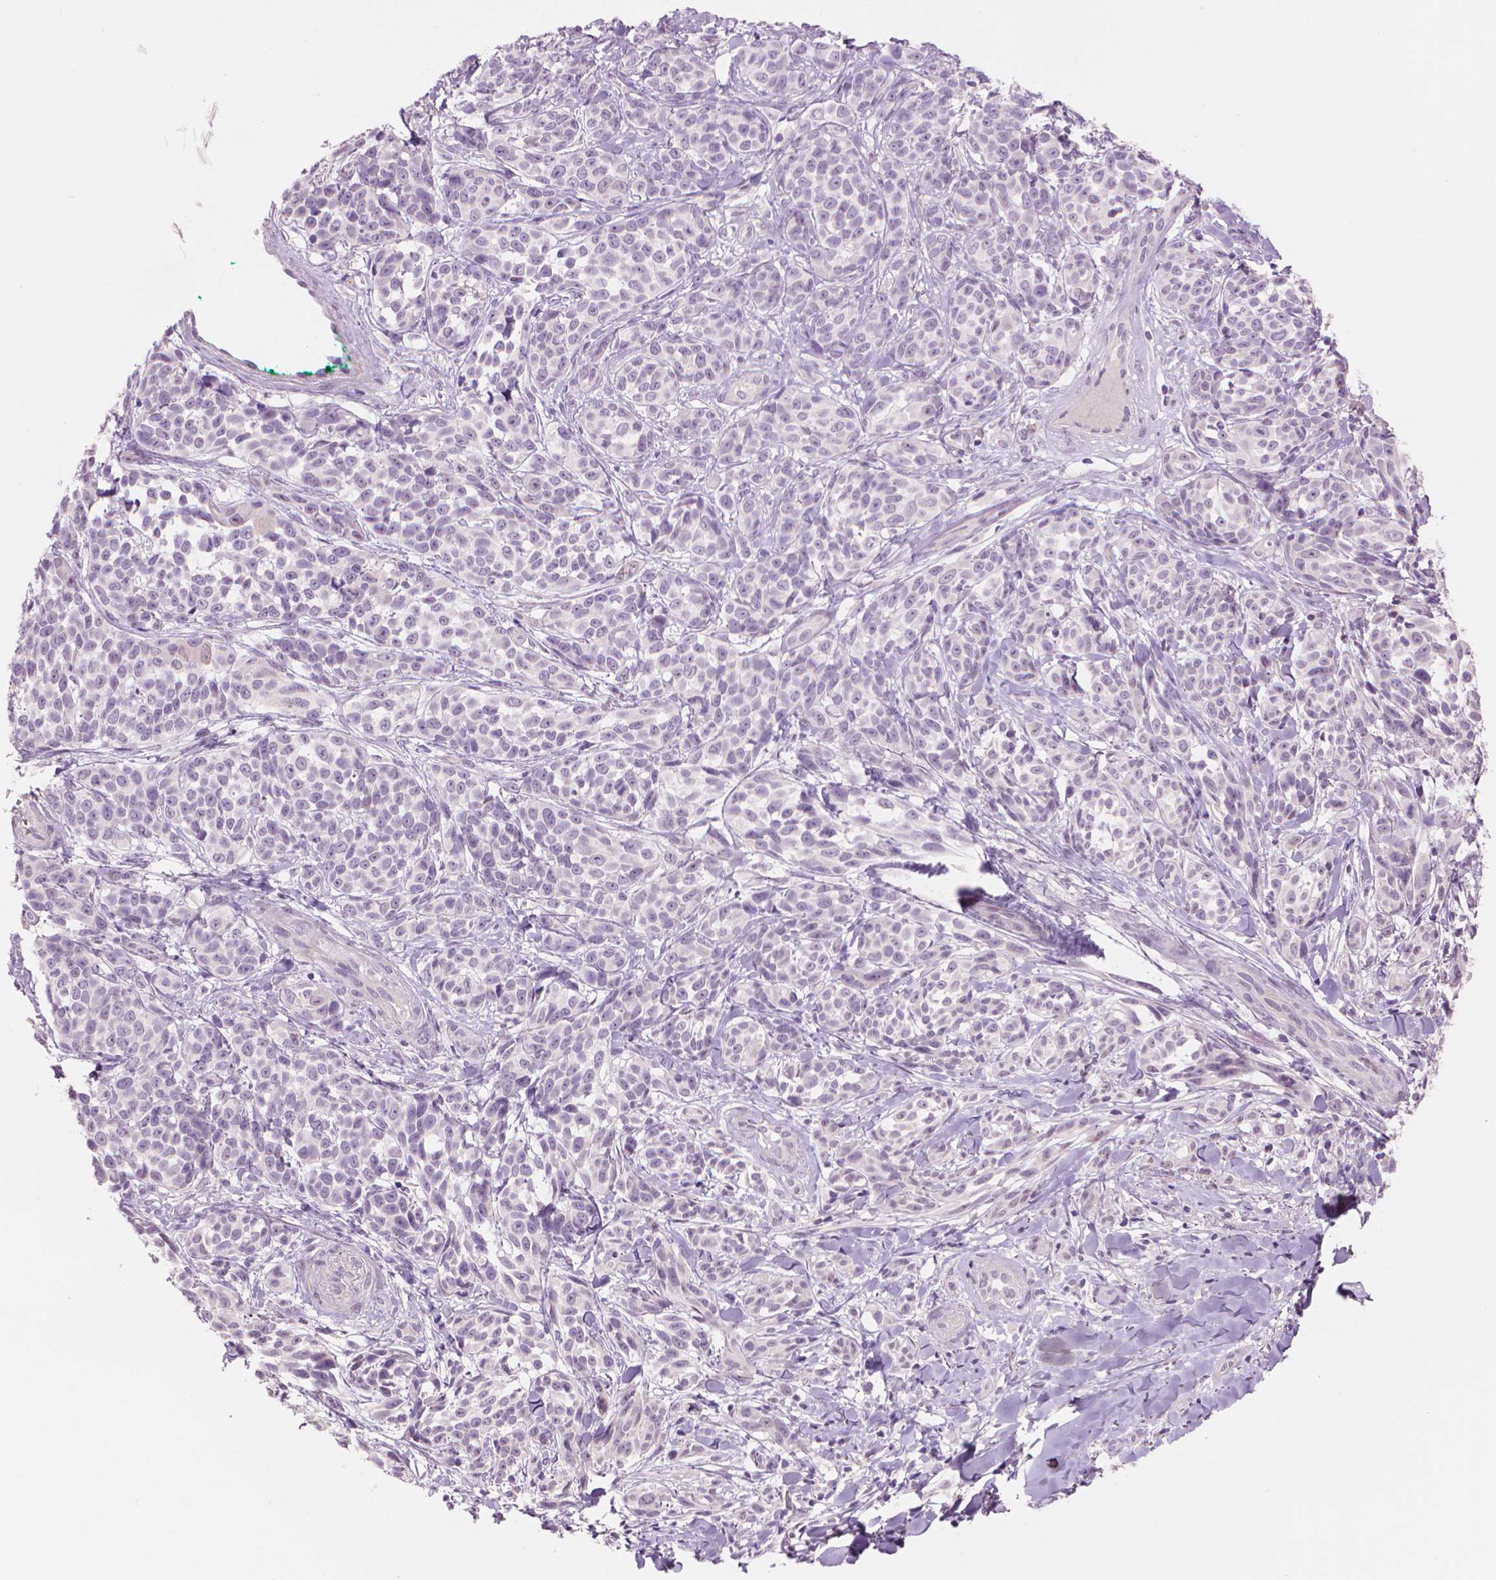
{"staining": {"intensity": "moderate", "quantity": "<25%", "location": "nuclear"}, "tissue": "melanoma", "cell_type": "Tumor cells", "image_type": "cancer", "snomed": [{"axis": "morphology", "description": "Malignant melanoma, NOS"}, {"axis": "topography", "description": "Skin"}], "caption": "DAB immunohistochemical staining of human malignant melanoma demonstrates moderate nuclear protein staining in about <25% of tumor cells.", "gene": "ENO2", "patient": {"sex": "female", "age": 88}}